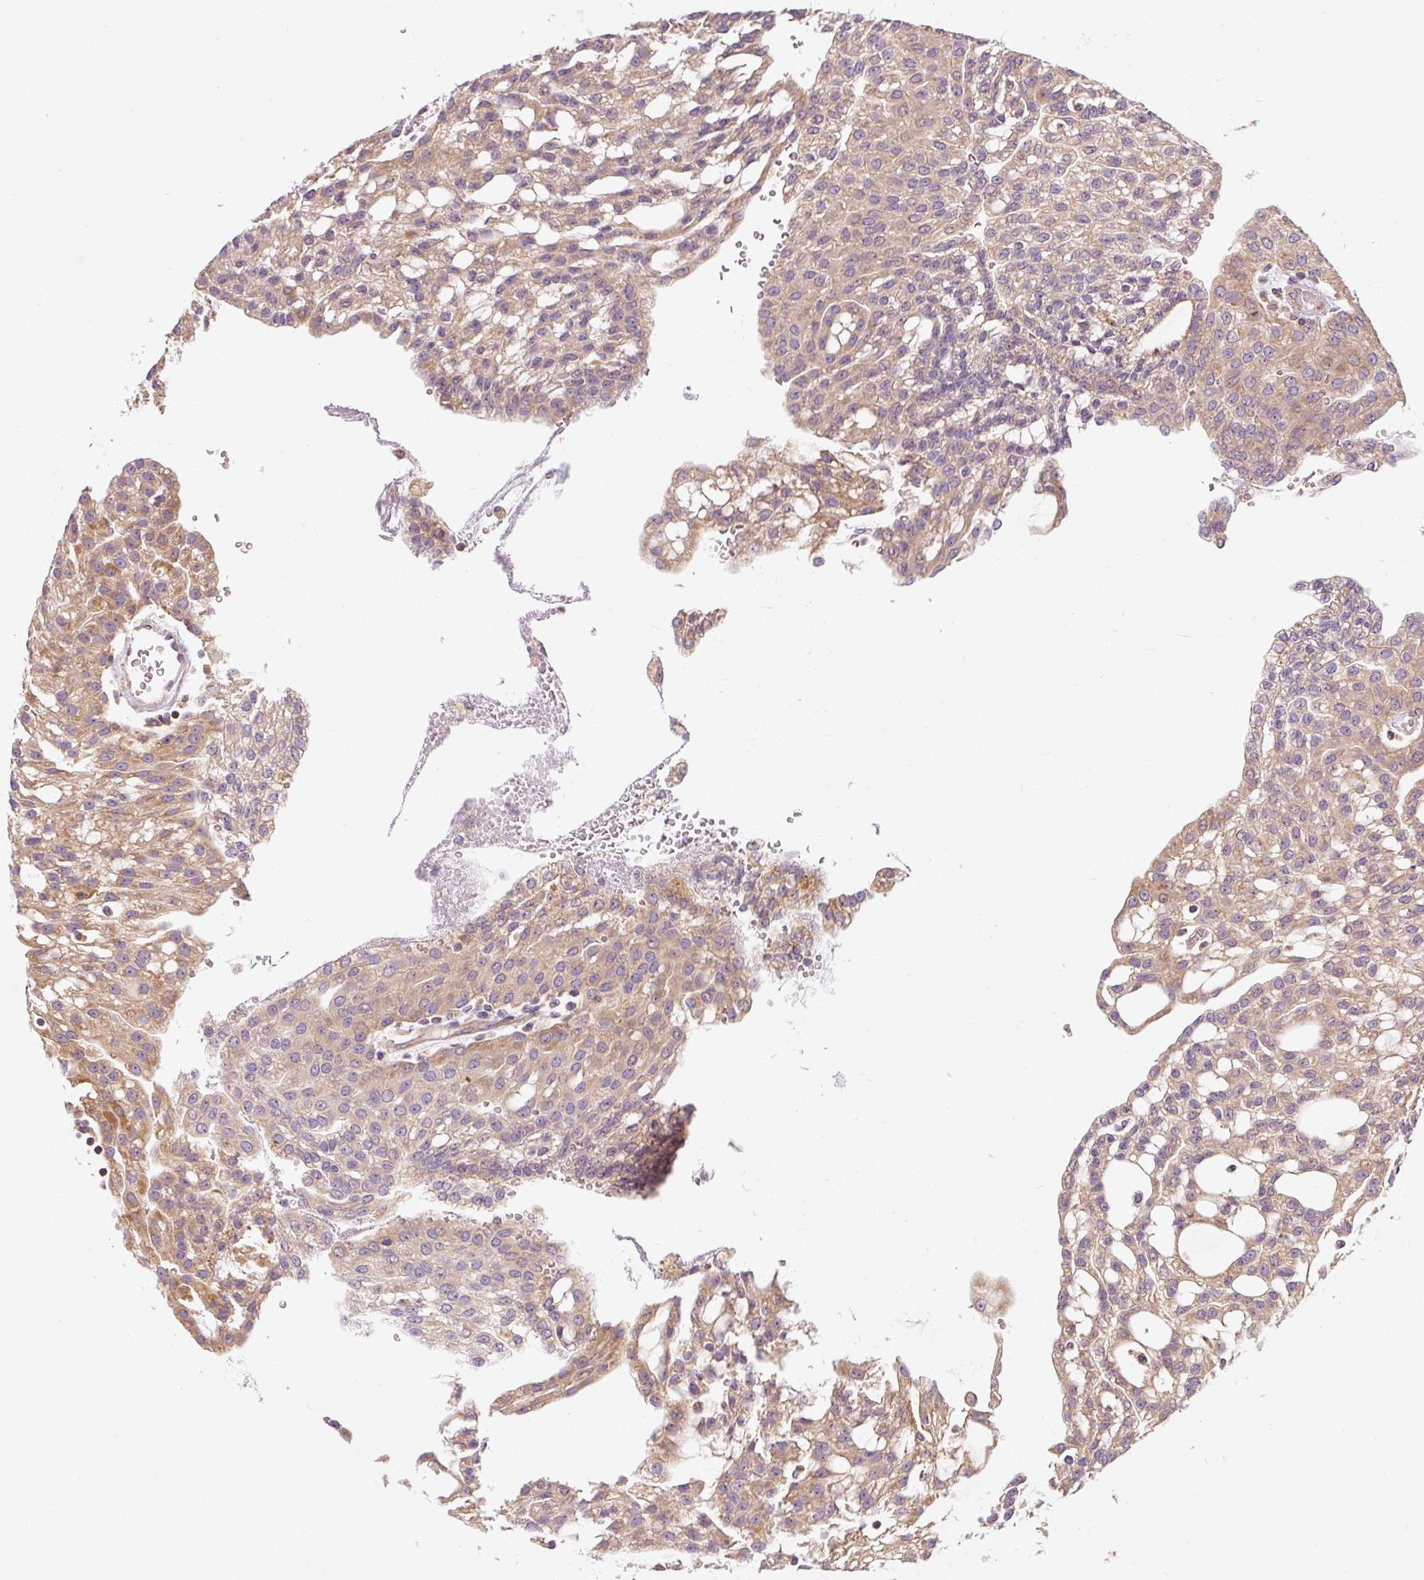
{"staining": {"intensity": "moderate", "quantity": ">75%", "location": "cytoplasmic/membranous"}, "tissue": "renal cancer", "cell_type": "Tumor cells", "image_type": "cancer", "snomed": [{"axis": "morphology", "description": "Adenocarcinoma, NOS"}, {"axis": "topography", "description": "Kidney"}], "caption": "Immunohistochemistry (IHC) photomicrograph of renal cancer stained for a protein (brown), which reveals medium levels of moderate cytoplasmic/membranous staining in approximately >75% of tumor cells.", "gene": "PRSS48", "patient": {"sex": "male", "age": 63}}